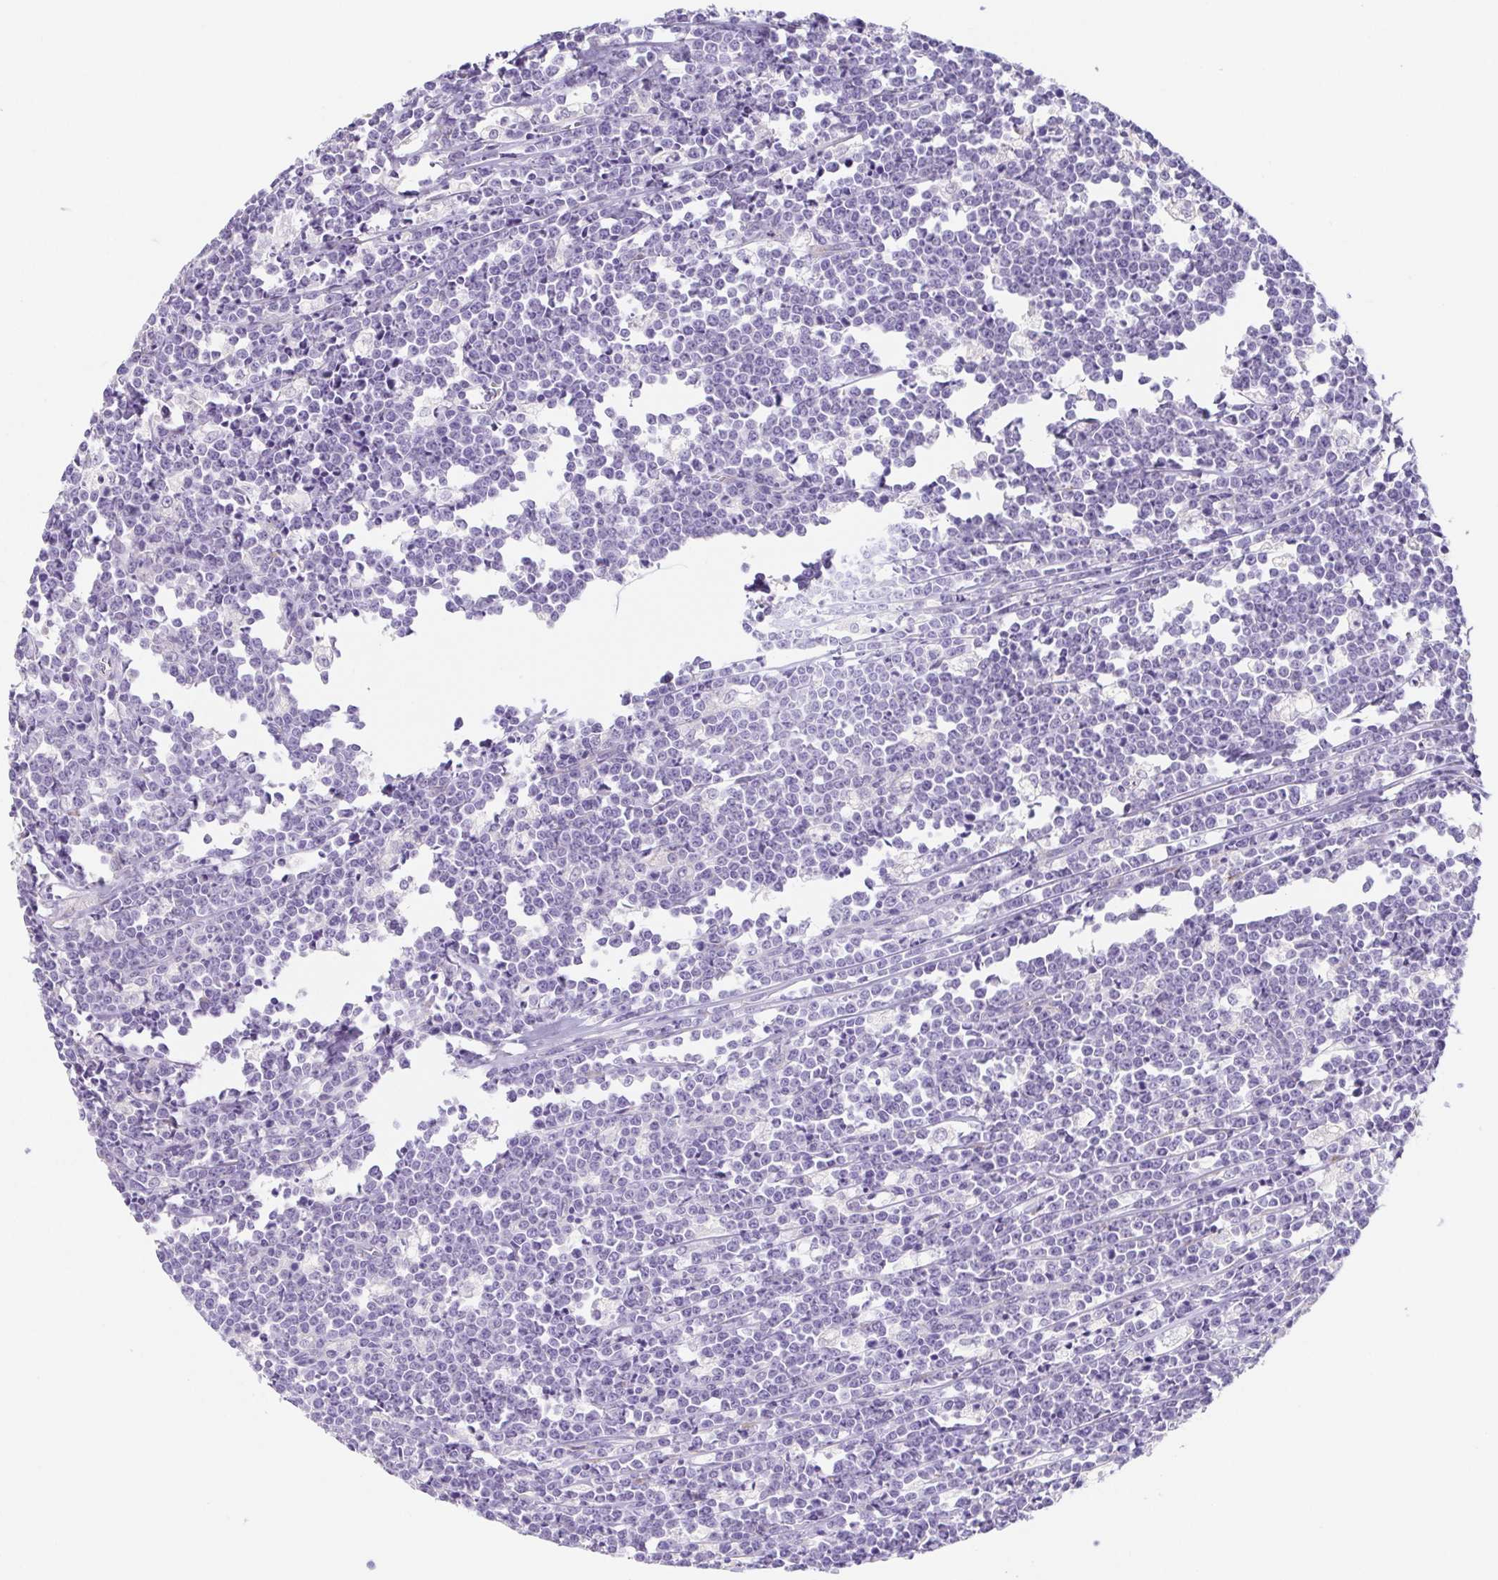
{"staining": {"intensity": "negative", "quantity": "none", "location": "none"}, "tissue": "lymphoma", "cell_type": "Tumor cells", "image_type": "cancer", "snomed": [{"axis": "morphology", "description": "Malignant lymphoma, non-Hodgkin's type, High grade"}, {"axis": "topography", "description": "Small intestine"}], "caption": "IHC of malignant lymphoma, non-Hodgkin's type (high-grade) displays no expression in tumor cells.", "gene": "HDGFL1", "patient": {"sex": "female", "age": 56}}